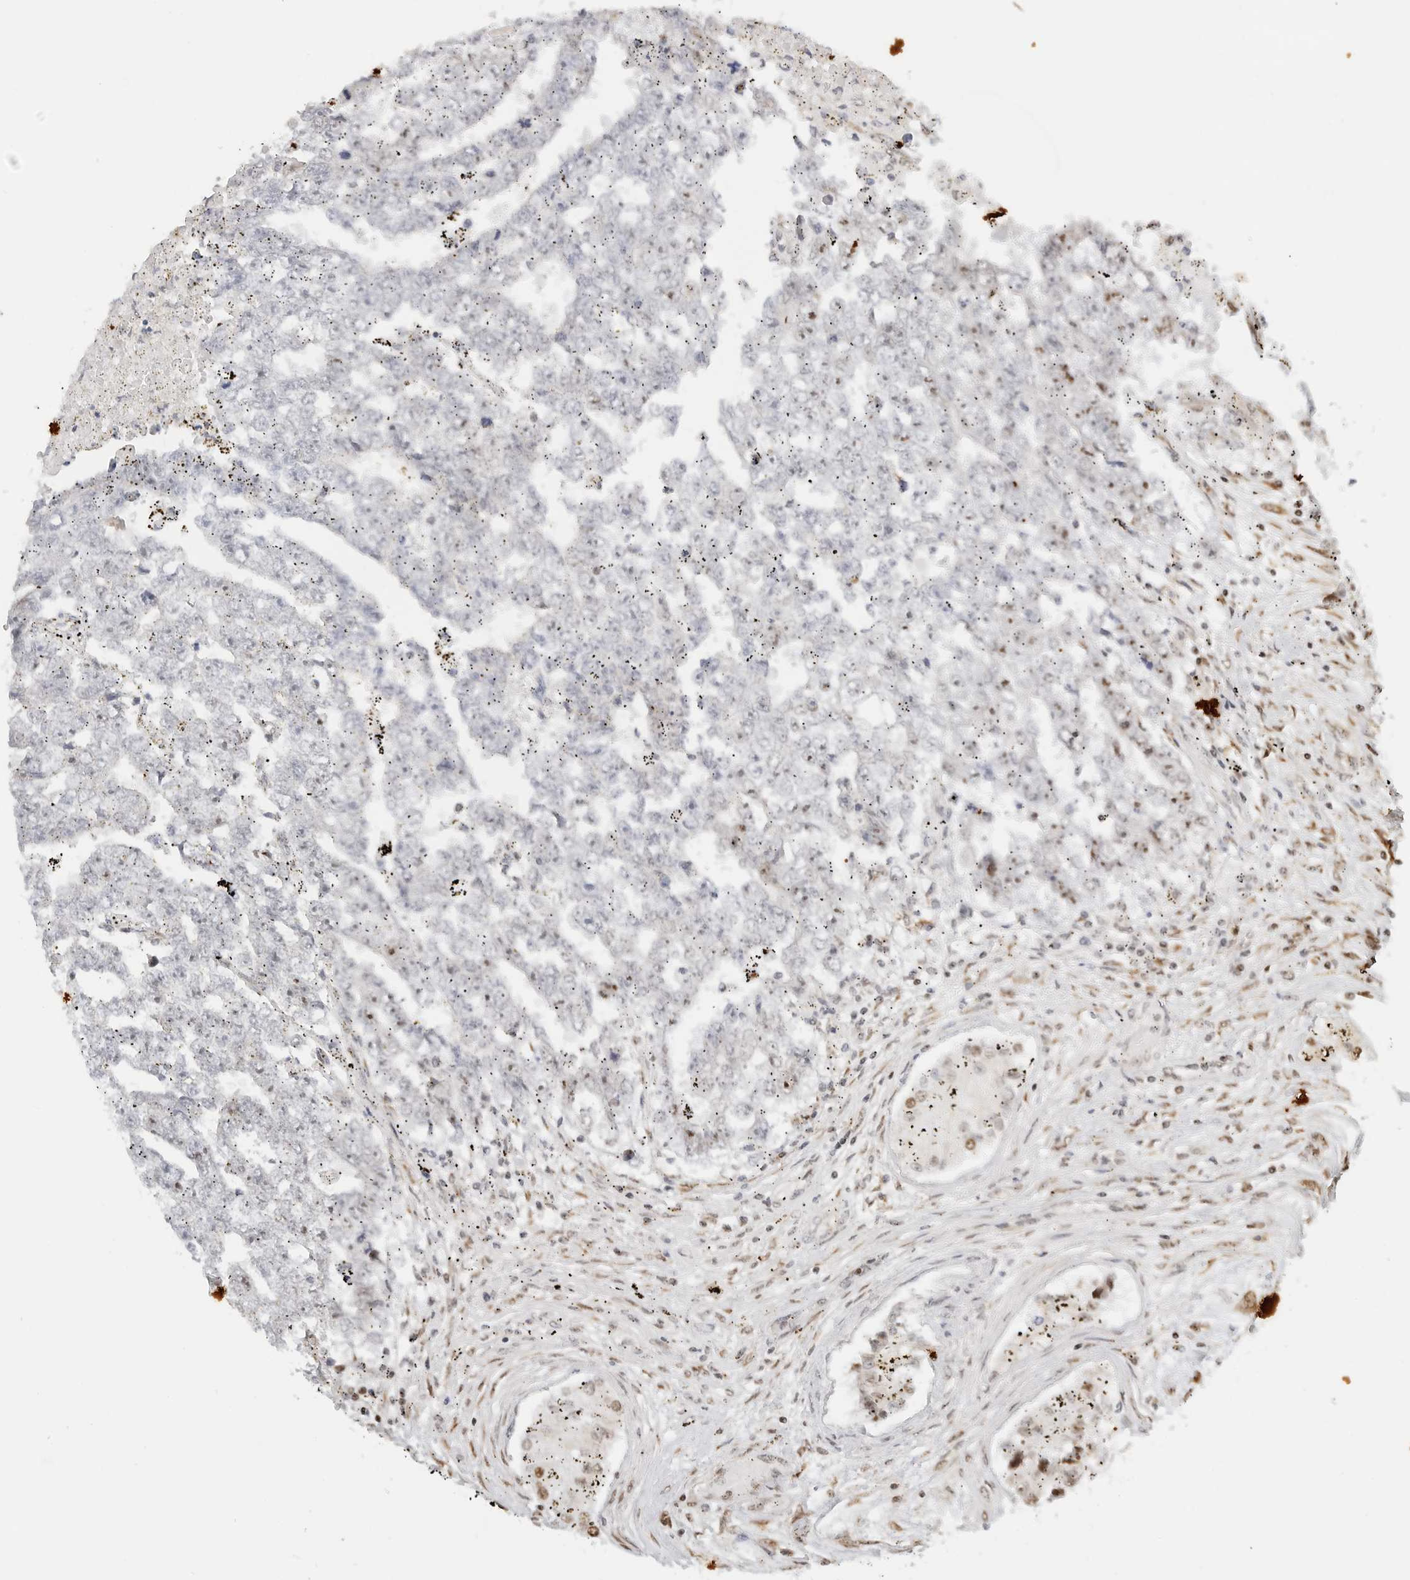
{"staining": {"intensity": "negative", "quantity": "none", "location": "none"}, "tissue": "testis cancer", "cell_type": "Tumor cells", "image_type": "cancer", "snomed": [{"axis": "morphology", "description": "Carcinoma, Embryonal, NOS"}, {"axis": "topography", "description": "Testis"}], "caption": "Immunohistochemistry image of neoplastic tissue: human testis embryonal carcinoma stained with DAB shows no significant protein expression in tumor cells.", "gene": "RIMKLA", "patient": {"sex": "male", "age": 25}}